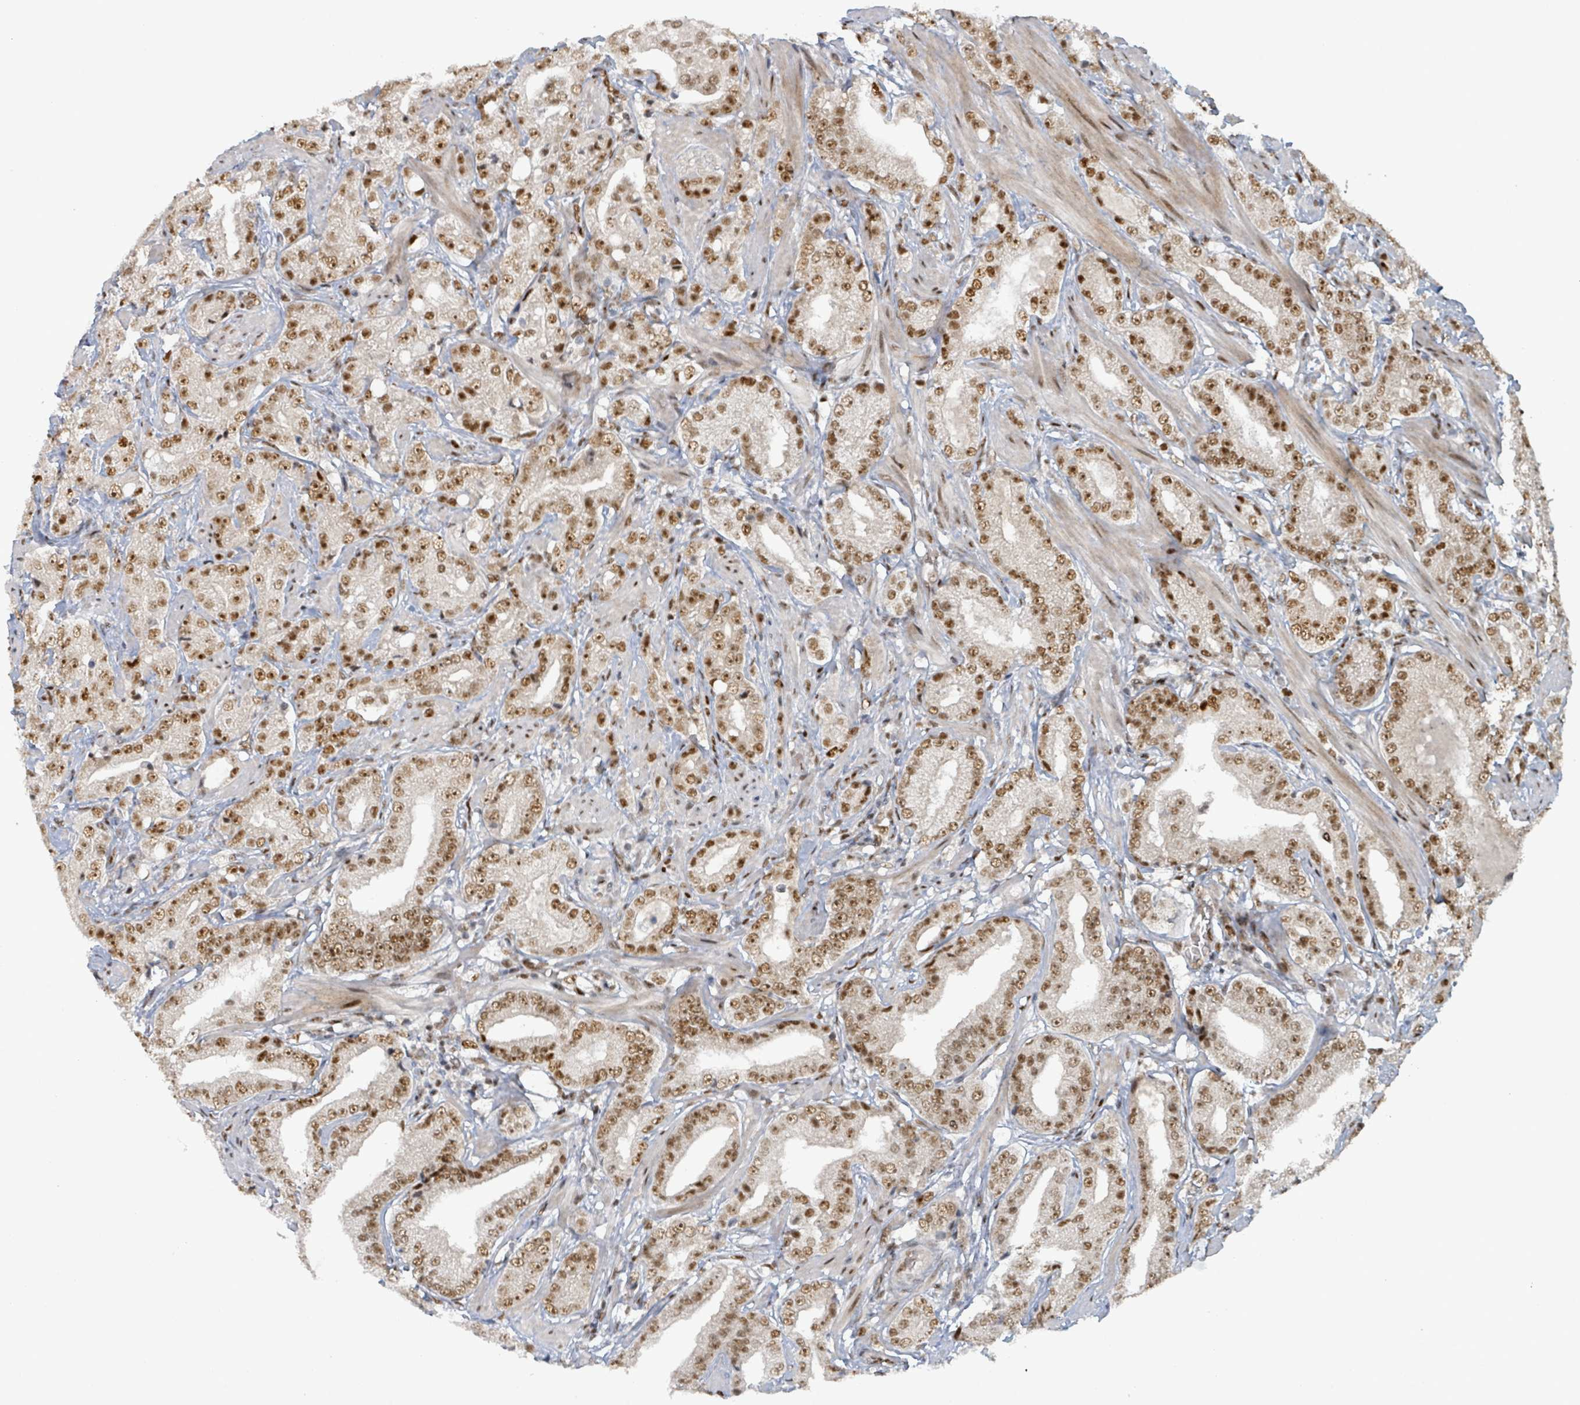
{"staining": {"intensity": "moderate", "quantity": ">75%", "location": "nuclear"}, "tissue": "prostate cancer", "cell_type": "Tumor cells", "image_type": "cancer", "snomed": [{"axis": "morphology", "description": "Adenocarcinoma, Low grade"}, {"axis": "topography", "description": "Prostate"}], "caption": "Approximately >75% of tumor cells in human prostate low-grade adenocarcinoma exhibit moderate nuclear protein expression as visualized by brown immunohistochemical staining.", "gene": "KLF3", "patient": {"sex": "male", "age": 67}}